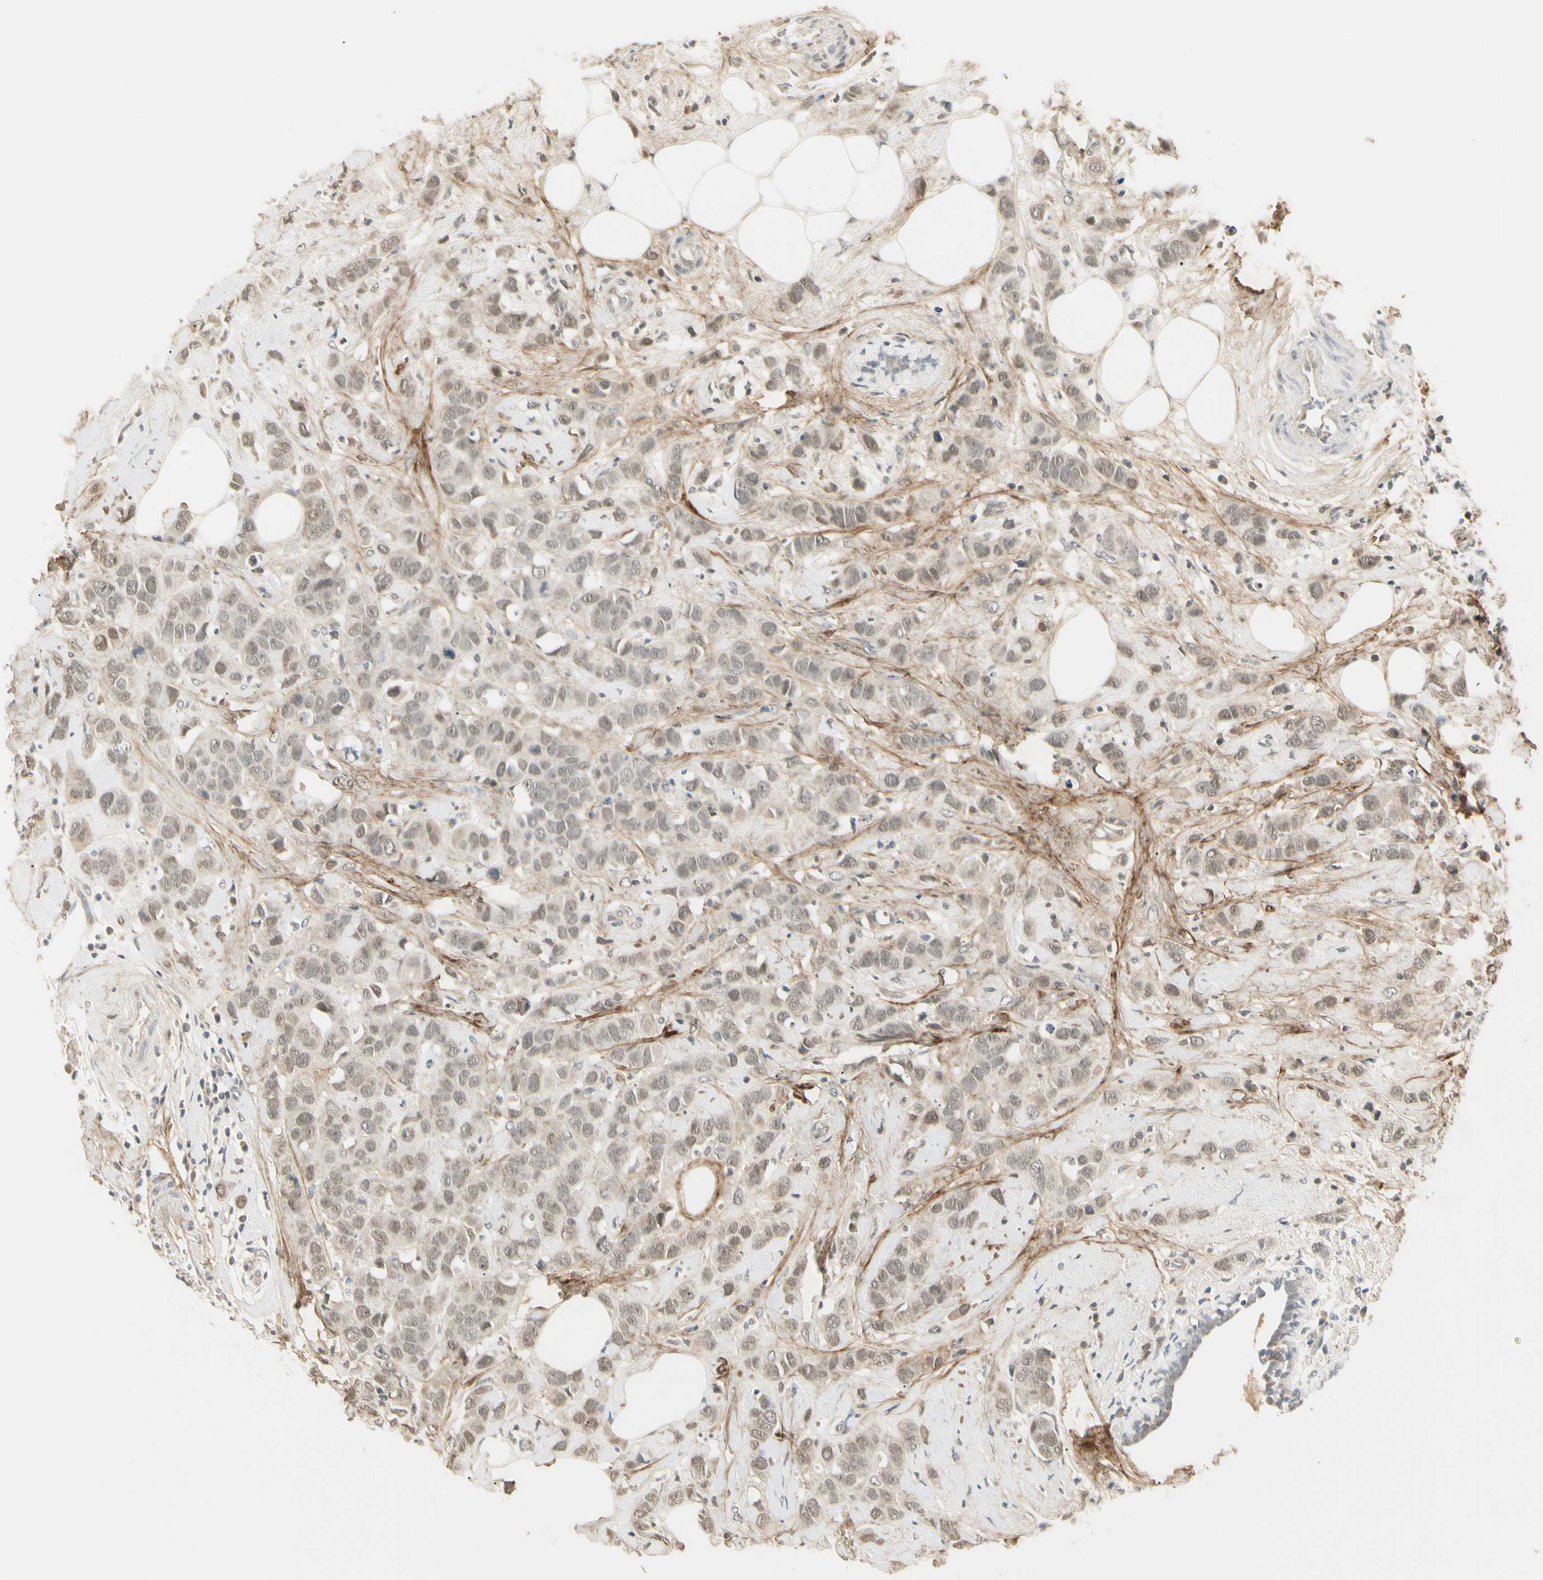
{"staining": {"intensity": "weak", "quantity": ">75%", "location": "nuclear"}, "tissue": "breast cancer", "cell_type": "Tumor cells", "image_type": "cancer", "snomed": [{"axis": "morphology", "description": "Normal tissue, NOS"}, {"axis": "morphology", "description": "Duct carcinoma"}, {"axis": "topography", "description": "Breast"}], "caption": "Protein staining of intraductal carcinoma (breast) tissue displays weak nuclear staining in approximately >75% of tumor cells.", "gene": "ASPN", "patient": {"sex": "female", "age": 50}}